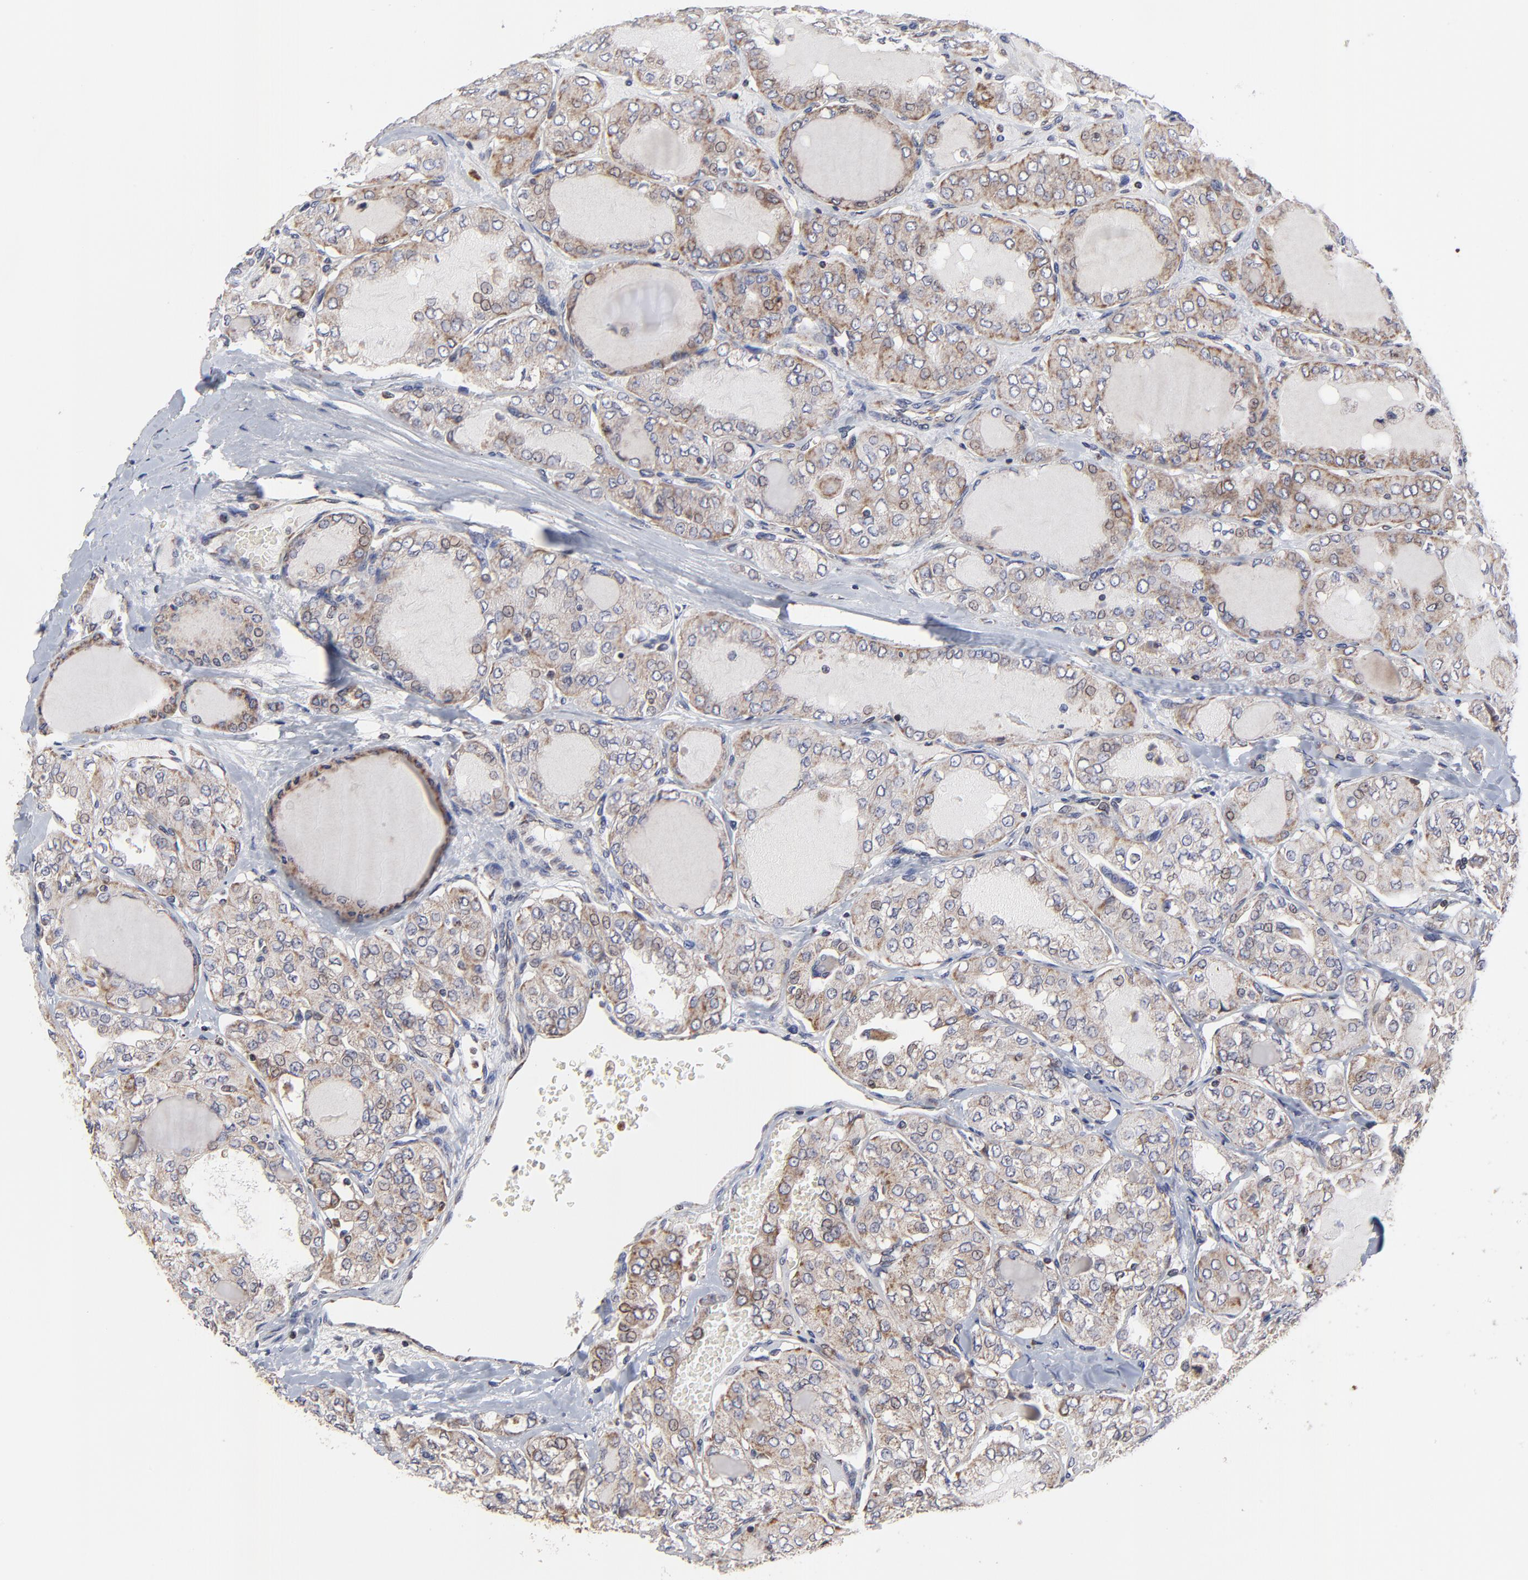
{"staining": {"intensity": "weak", "quantity": "<25%", "location": "cytoplasmic/membranous"}, "tissue": "thyroid cancer", "cell_type": "Tumor cells", "image_type": "cancer", "snomed": [{"axis": "morphology", "description": "Papillary adenocarcinoma, NOS"}, {"axis": "topography", "description": "Thyroid gland"}], "caption": "Immunohistochemistry of thyroid papillary adenocarcinoma shows no positivity in tumor cells.", "gene": "ZNF550", "patient": {"sex": "male", "age": 20}}